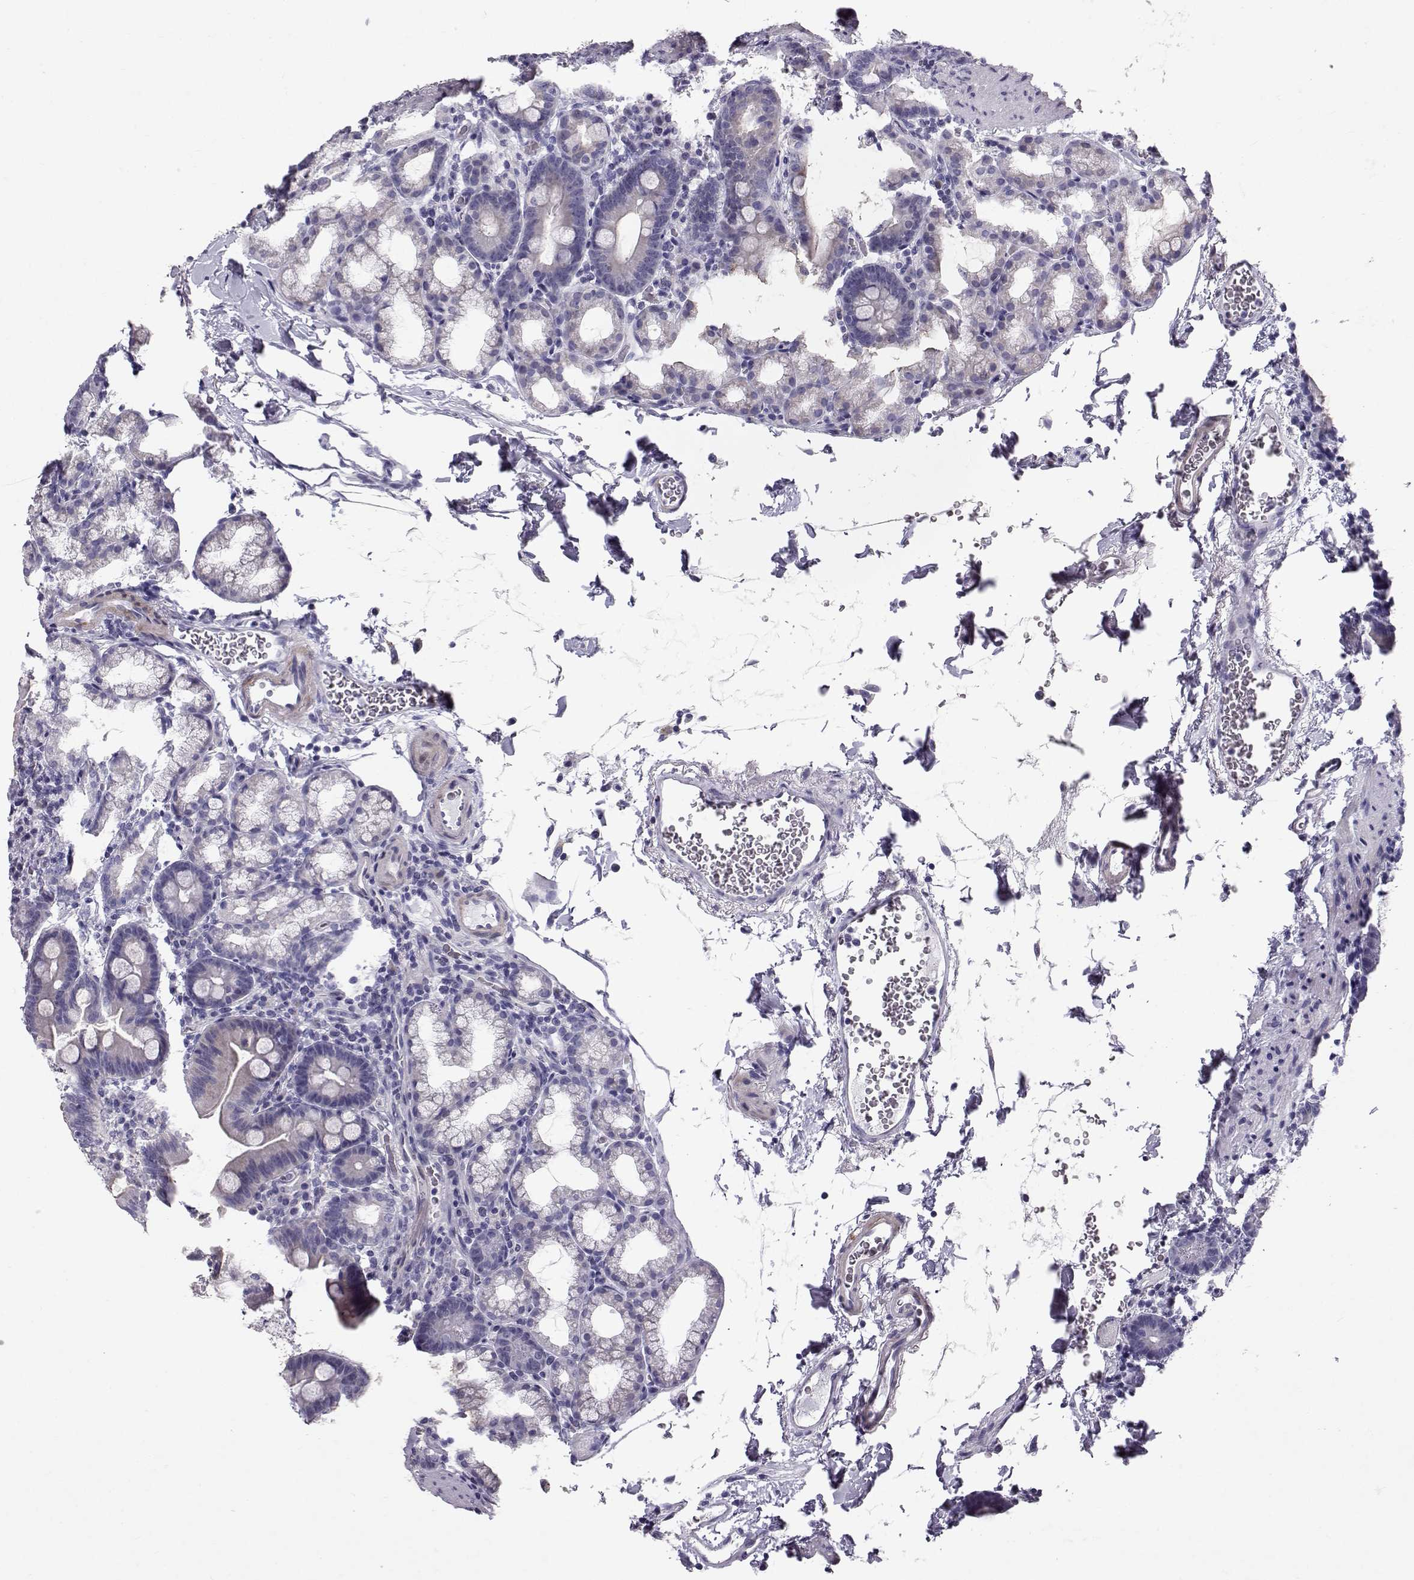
{"staining": {"intensity": "negative", "quantity": "none", "location": "none"}, "tissue": "duodenum", "cell_type": "Glandular cells", "image_type": "normal", "snomed": [{"axis": "morphology", "description": "Normal tissue, NOS"}, {"axis": "topography", "description": "Duodenum"}], "caption": "This is an immunohistochemistry (IHC) photomicrograph of normal duodenum. There is no staining in glandular cells.", "gene": "RD3", "patient": {"sex": "male", "age": 59}}